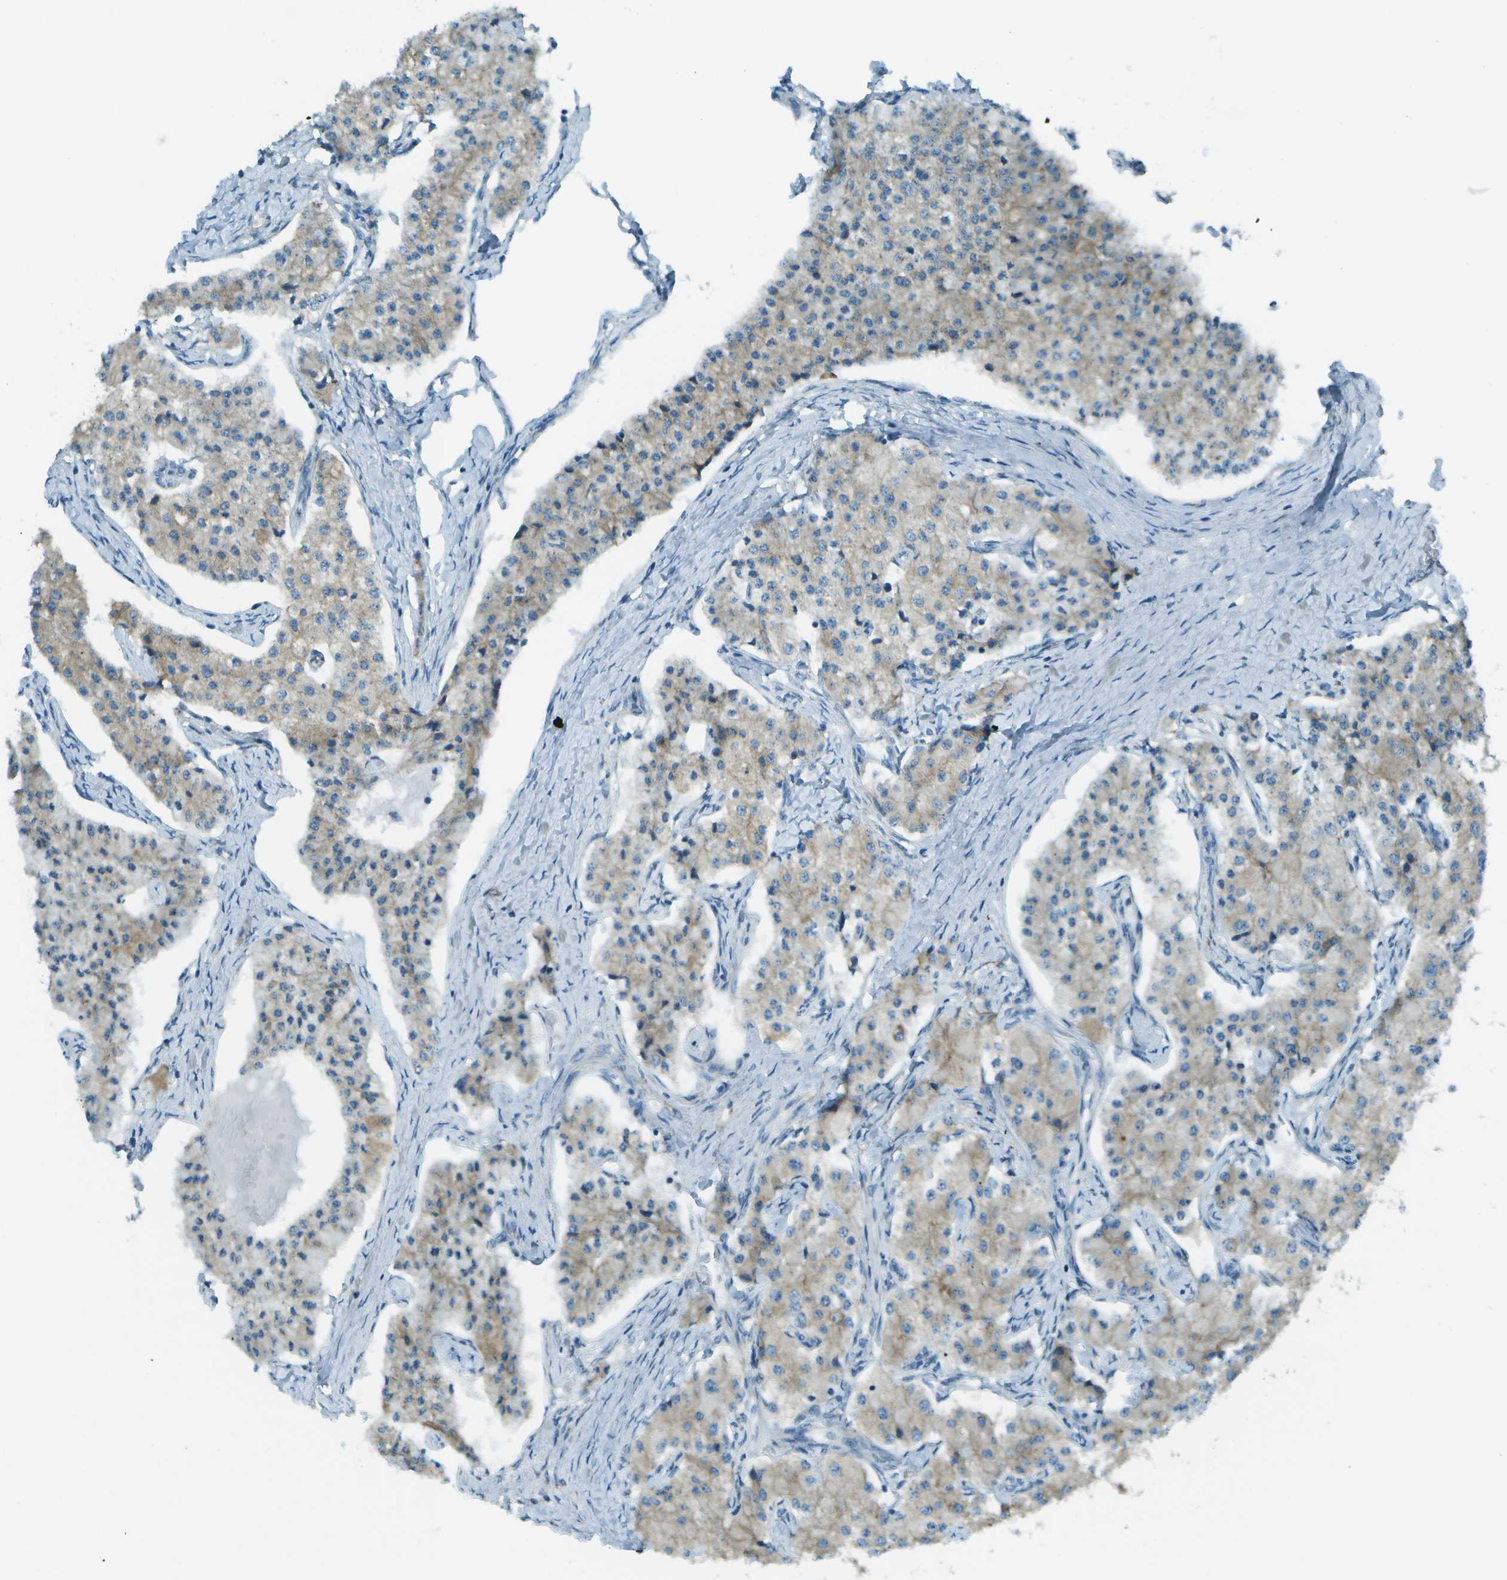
{"staining": {"intensity": "weak", "quantity": "25%-75%", "location": "cytoplasmic/membranous"}, "tissue": "carcinoid", "cell_type": "Tumor cells", "image_type": "cancer", "snomed": [{"axis": "morphology", "description": "Carcinoid, malignant, NOS"}, {"axis": "topography", "description": "Colon"}], "caption": "There is low levels of weak cytoplasmic/membranous positivity in tumor cells of carcinoid (malignant), as demonstrated by immunohistochemical staining (brown color).", "gene": "KCTD3", "patient": {"sex": "female", "age": 52}}